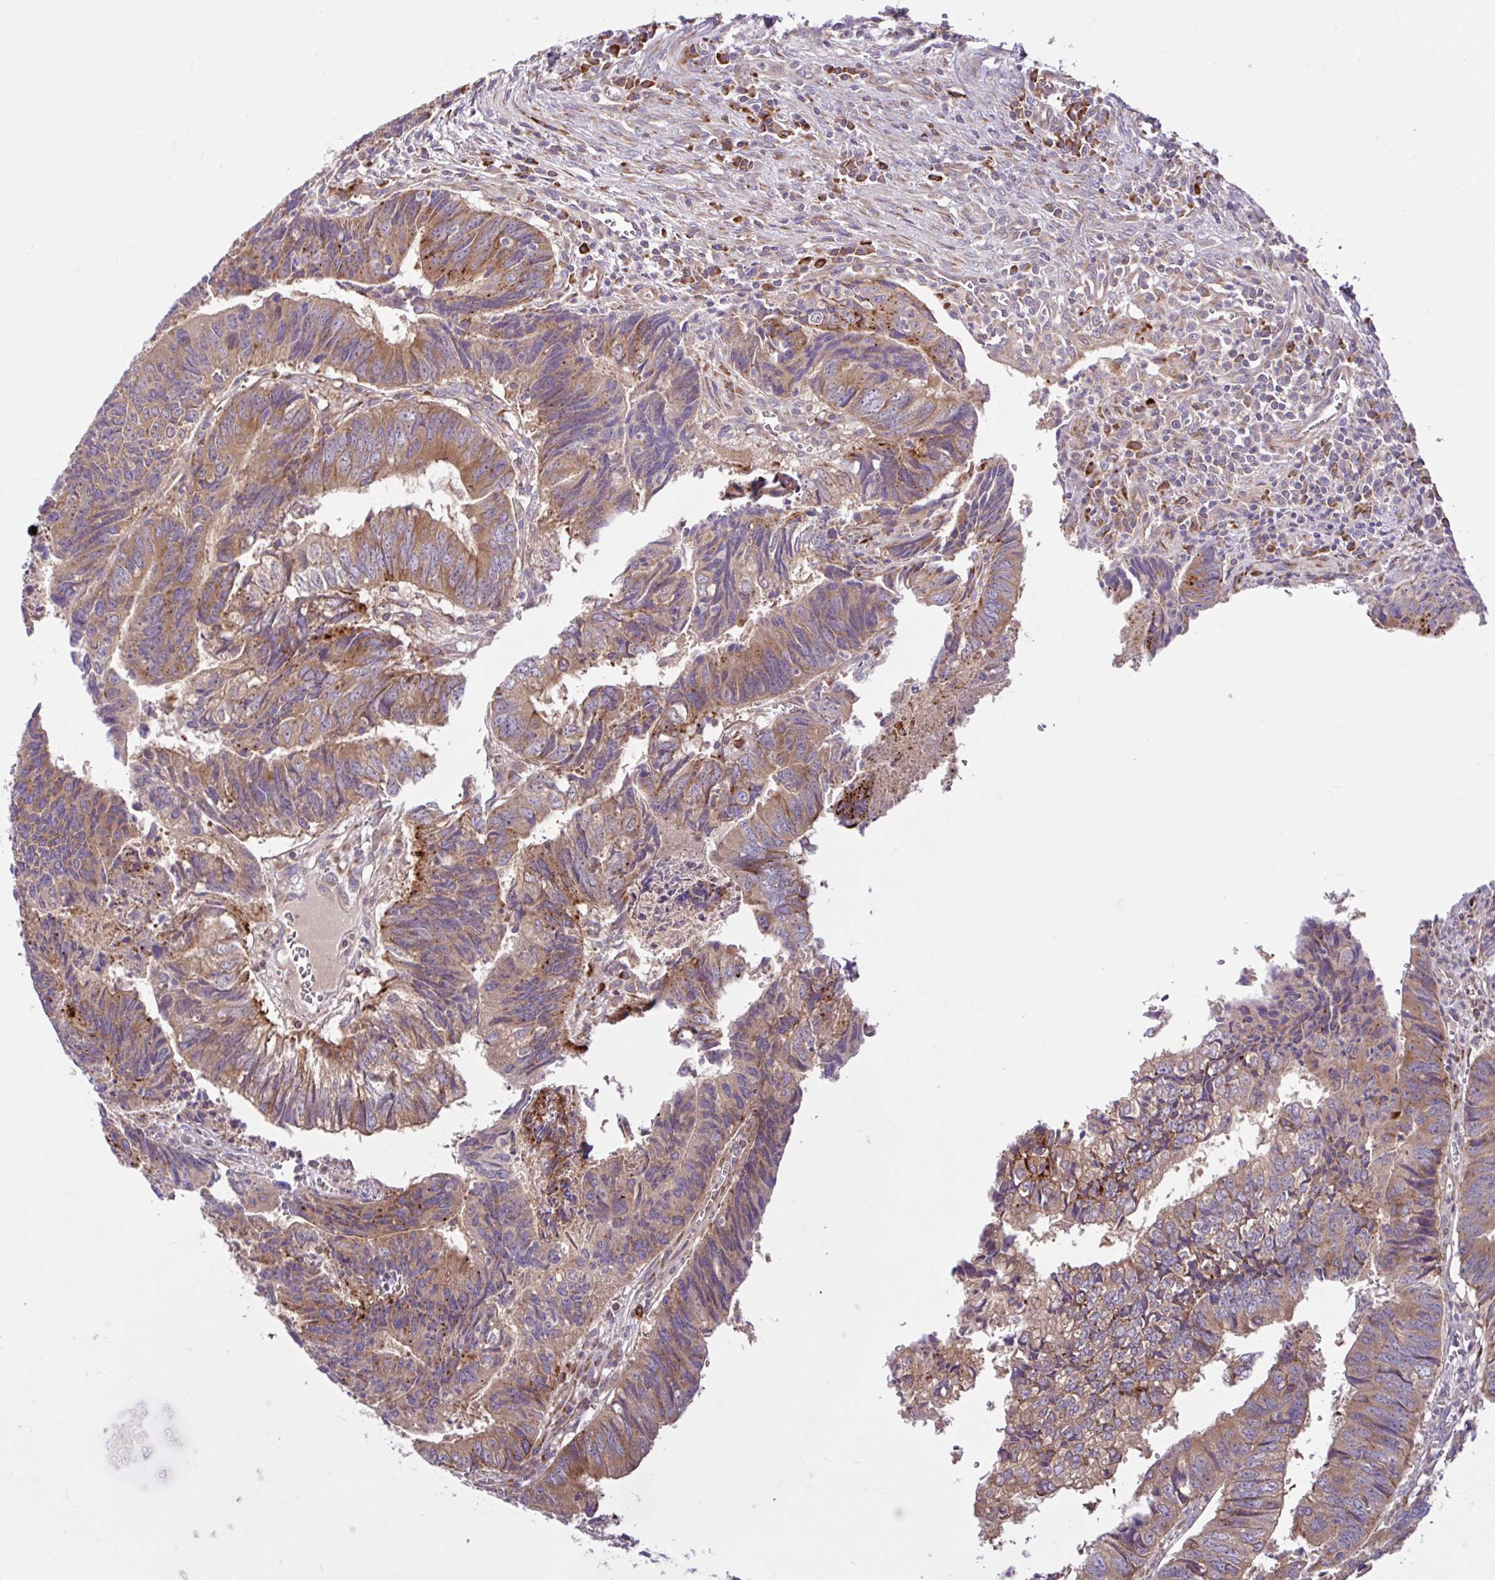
{"staining": {"intensity": "moderate", "quantity": "25%-75%", "location": "cytoplasmic/membranous"}, "tissue": "colorectal cancer", "cell_type": "Tumor cells", "image_type": "cancer", "snomed": [{"axis": "morphology", "description": "Adenocarcinoma, NOS"}, {"axis": "topography", "description": "Colon"}], "caption": "Immunohistochemical staining of colorectal cancer demonstrates moderate cytoplasmic/membranous protein staining in about 25%-75% of tumor cells.", "gene": "NTPCR", "patient": {"sex": "male", "age": 86}}